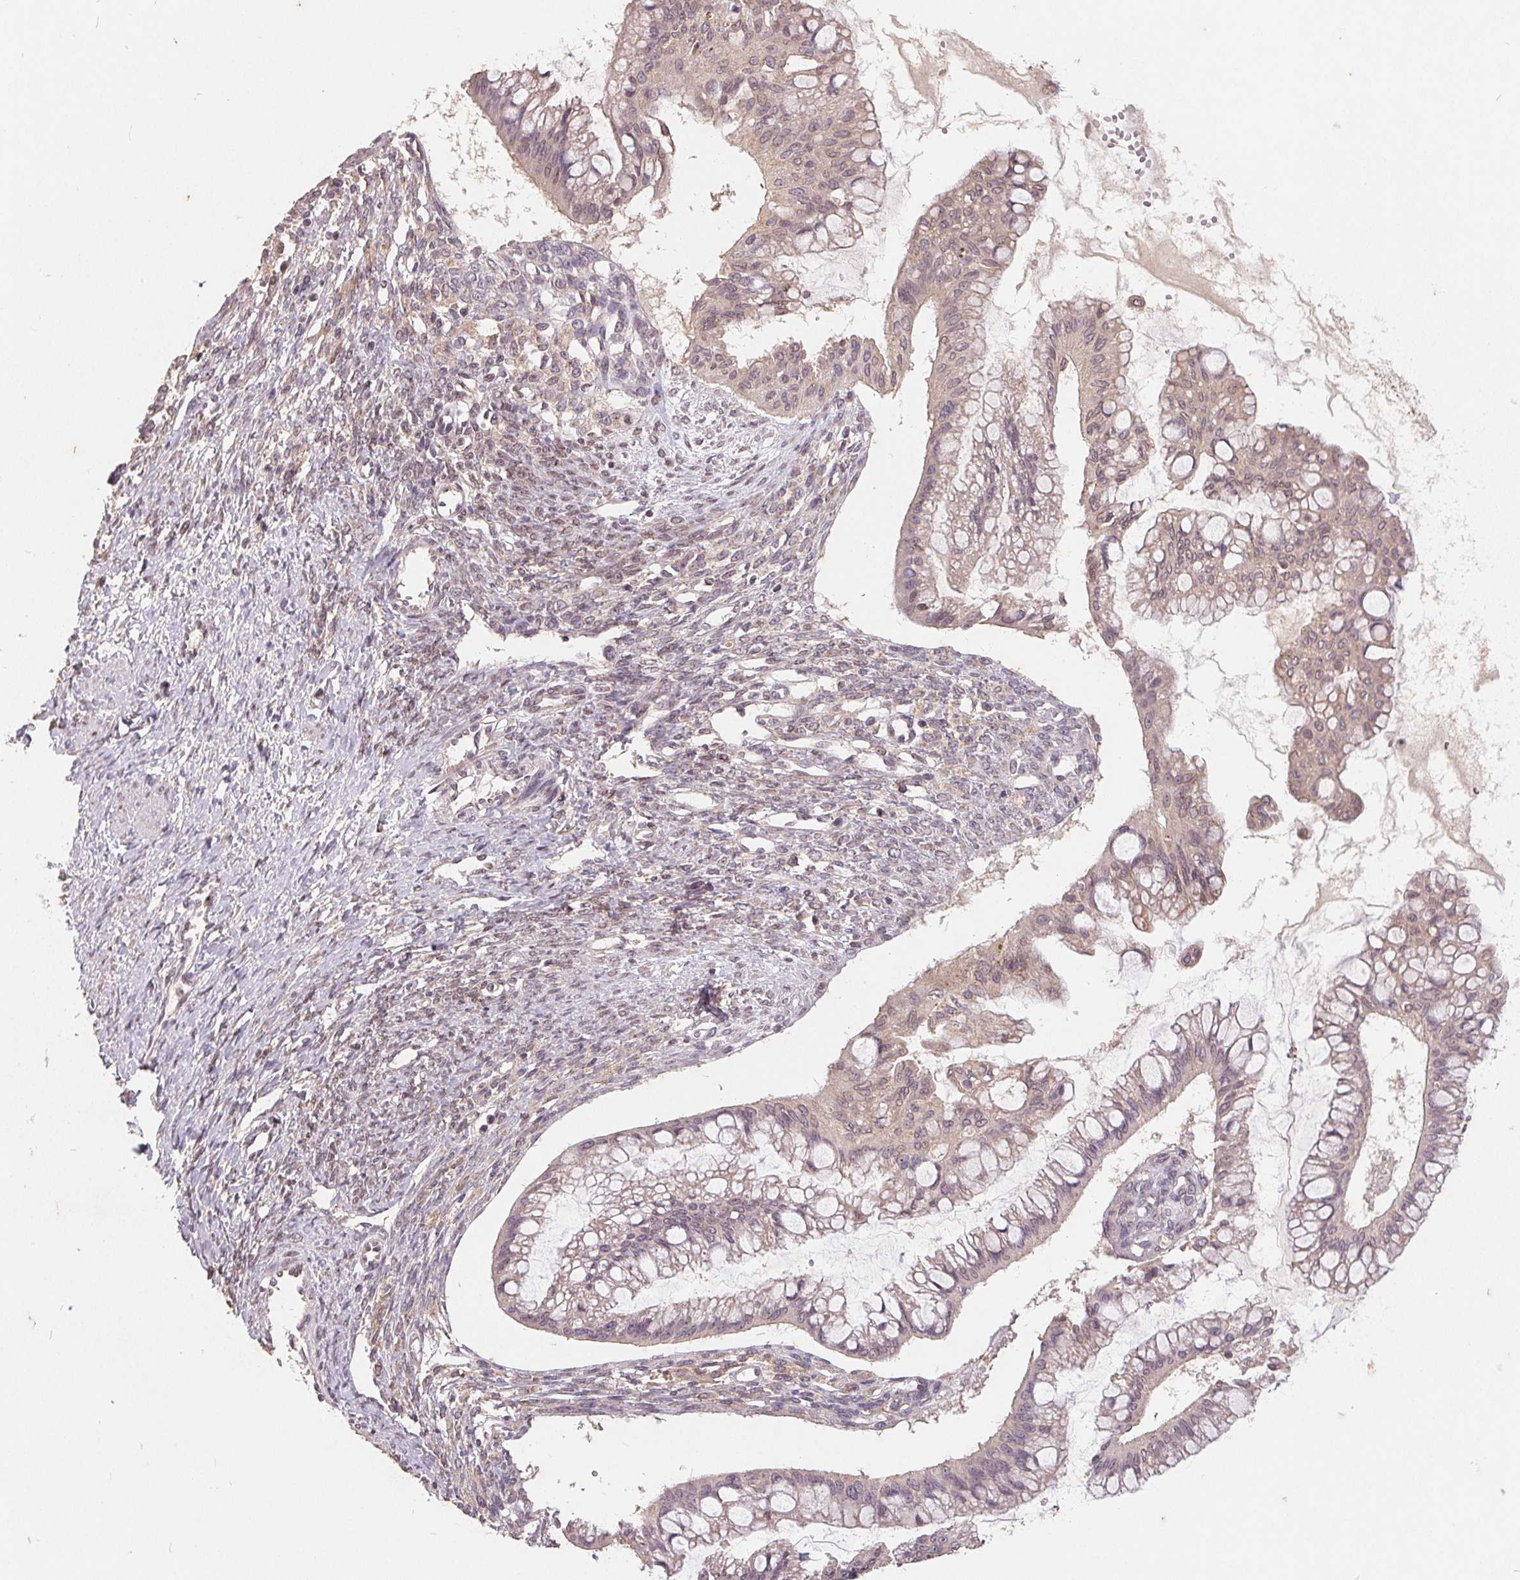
{"staining": {"intensity": "weak", "quantity": "25%-75%", "location": "cytoplasmic/membranous,nuclear"}, "tissue": "ovarian cancer", "cell_type": "Tumor cells", "image_type": "cancer", "snomed": [{"axis": "morphology", "description": "Cystadenocarcinoma, mucinous, NOS"}, {"axis": "topography", "description": "Ovary"}], "caption": "Tumor cells demonstrate low levels of weak cytoplasmic/membranous and nuclear staining in approximately 25%-75% of cells in ovarian cancer.", "gene": "CDIPT", "patient": {"sex": "female", "age": 73}}